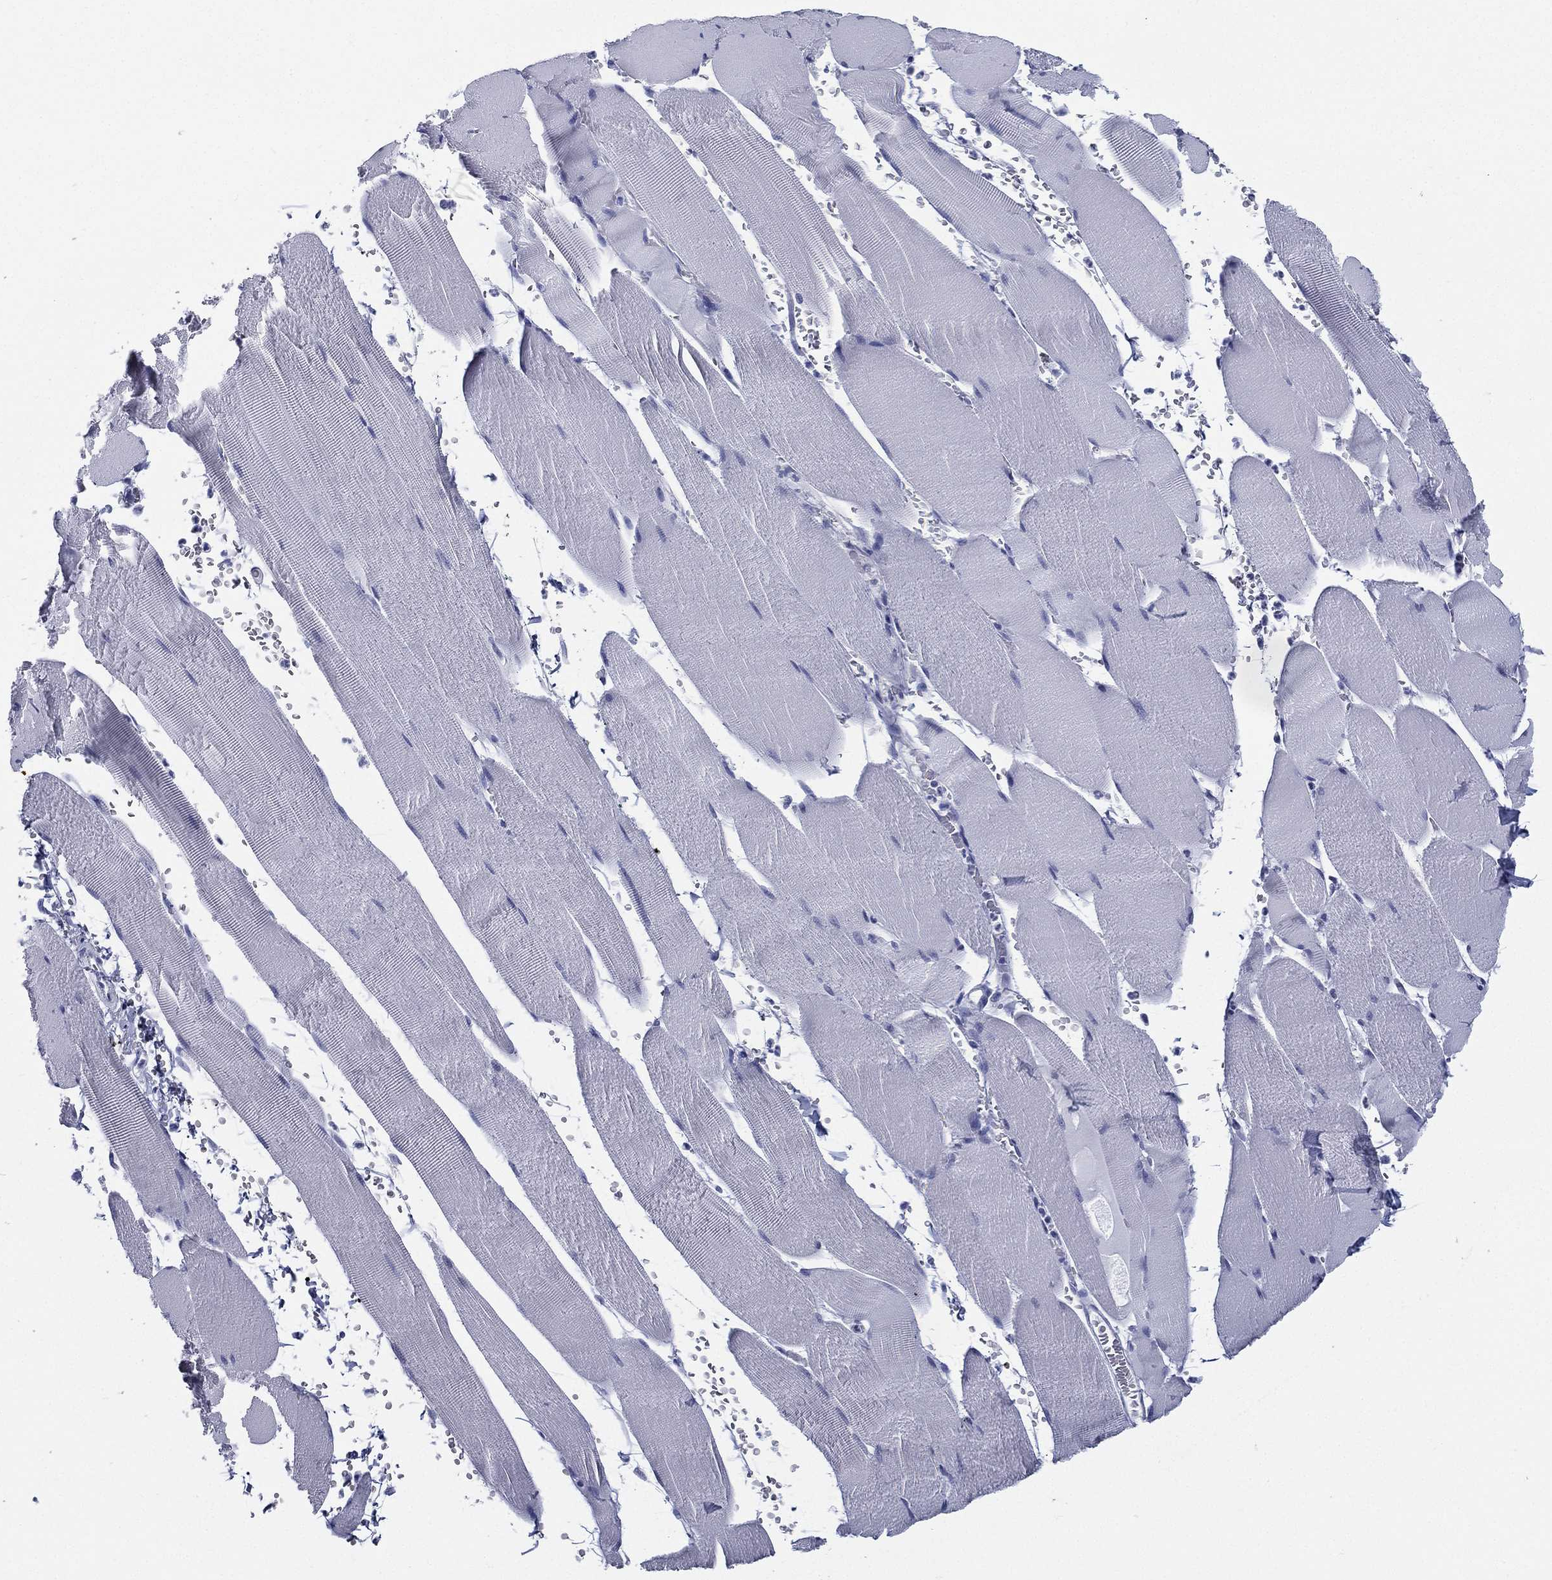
{"staining": {"intensity": "negative", "quantity": "none", "location": "none"}, "tissue": "skeletal muscle", "cell_type": "Myocytes", "image_type": "normal", "snomed": [{"axis": "morphology", "description": "Normal tissue, NOS"}, {"axis": "topography", "description": "Skeletal muscle"}], "caption": "Immunohistochemistry of unremarkable human skeletal muscle reveals no positivity in myocytes.", "gene": "RSPH4A", "patient": {"sex": "male", "age": 56}}